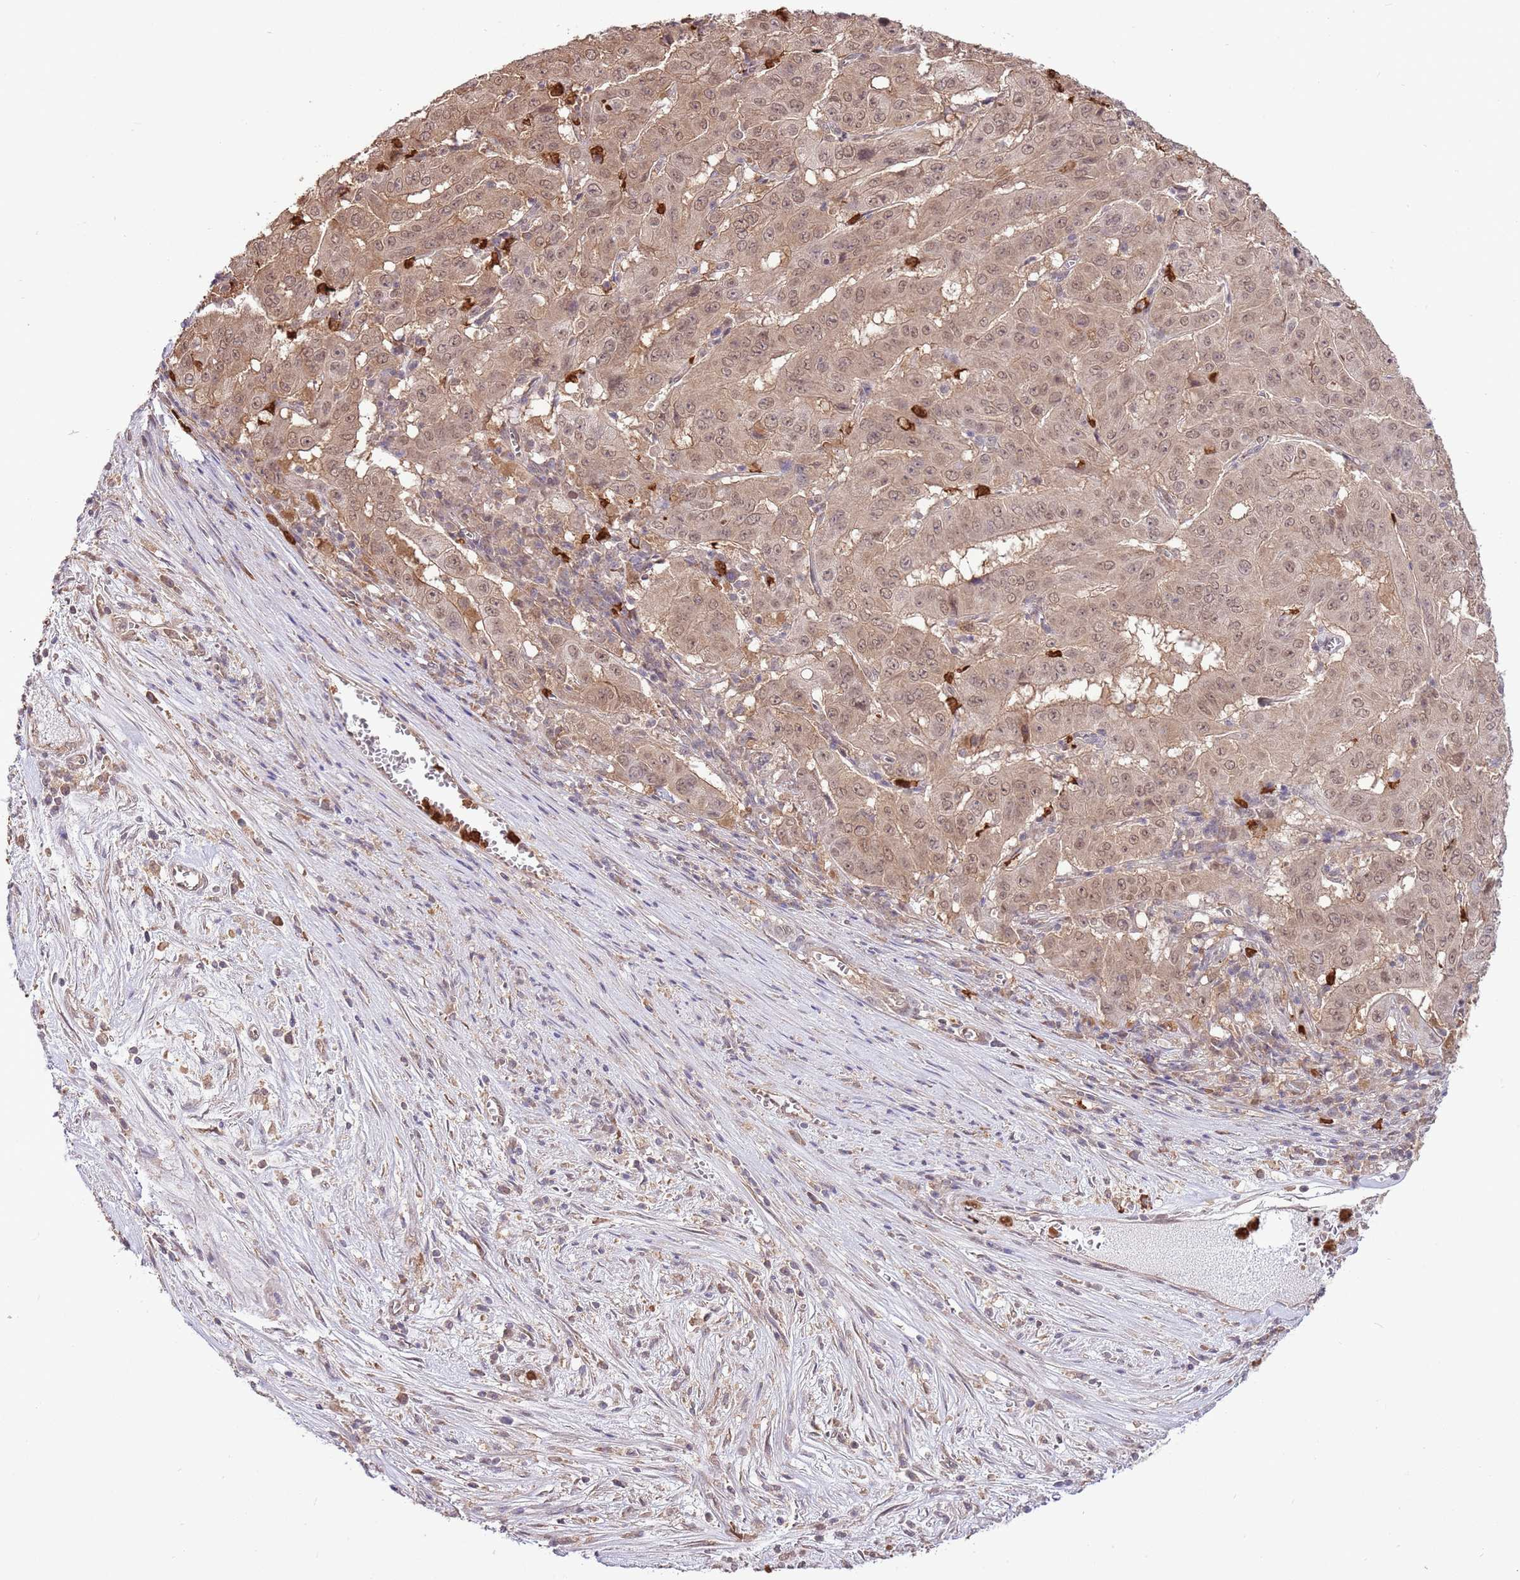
{"staining": {"intensity": "moderate", "quantity": ">75%", "location": "cytoplasmic/membranous,nuclear"}, "tissue": "pancreatic cancer", "cell_type": "Tumor cells", "image_type": "cancer", "snomed": [{"axis": "morphology", "description": "Adenocarcinoma, NOS"}, {"axis": "topography", "description": "Pancreas"}], "caption": "Tumor cells show moderate cytoplasmic/membranous and nuclear staining in about >75% of cells in pancreatic cancer (adenocarcinoma).", "gene": "AMIGO1", "patient": {"sex": "male", "age": 63}}